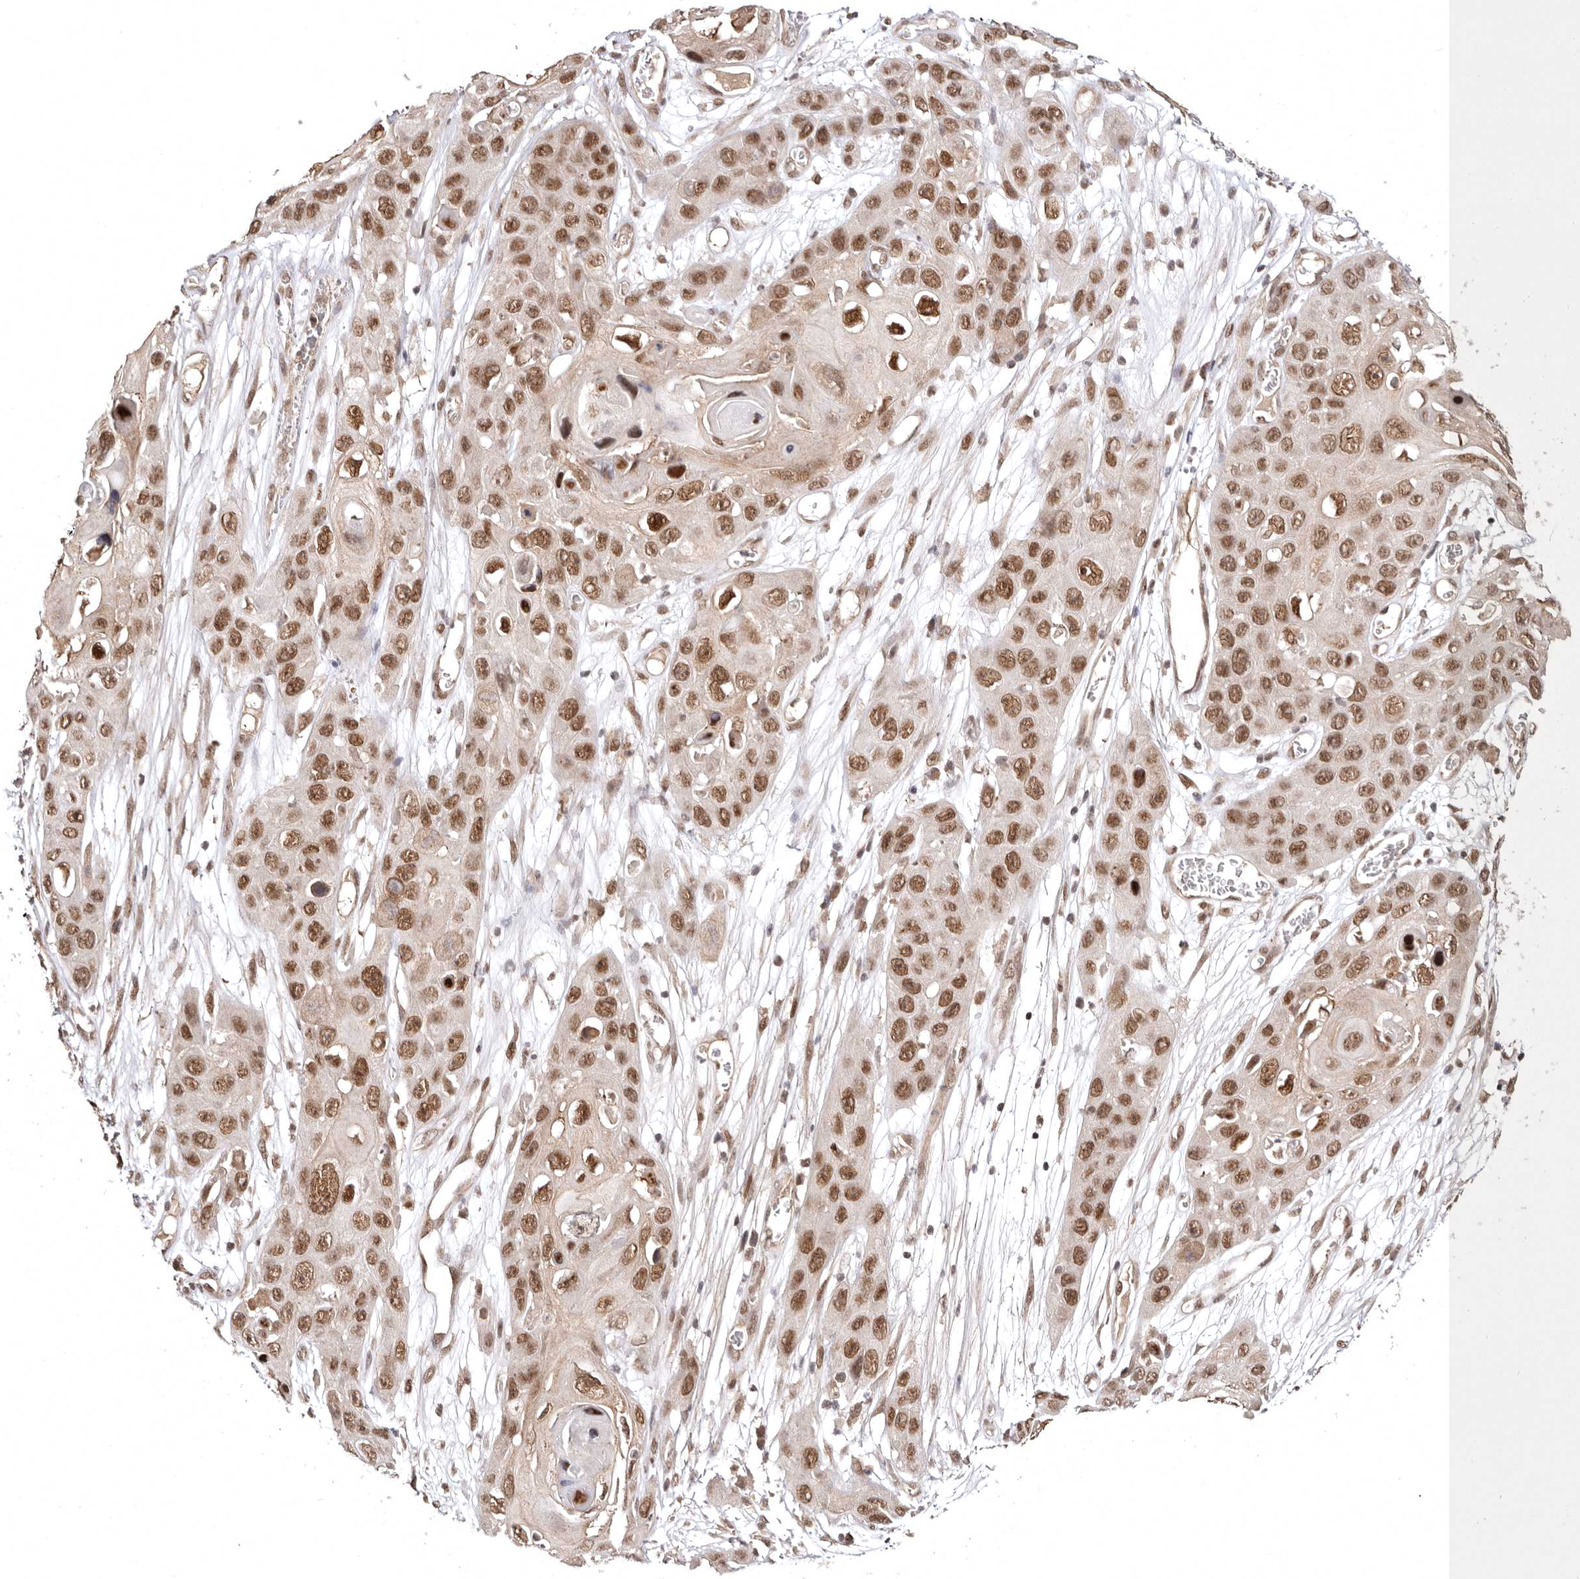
{"staining": {"intensity": "moderate", "quantity": ">75%", "location": "nuclear"}, "tissue": "skin cancer", "cell_type": "Tumor cells", "image_type": "cancer", "snomed": [{"axis": "morphology", "description": "Squamous cell carcinoma, NOS"}, {"axis": "topography", "description": "Skin"}], "caption": "Moderate nuclear protein positivity is present in approximately >75% of tumor cells in skin cancer. (DAB = brown stain, brightfield microscopy at high magnification).", "gene": "MED8", "patient": {"sex": "male", "age": 55}}